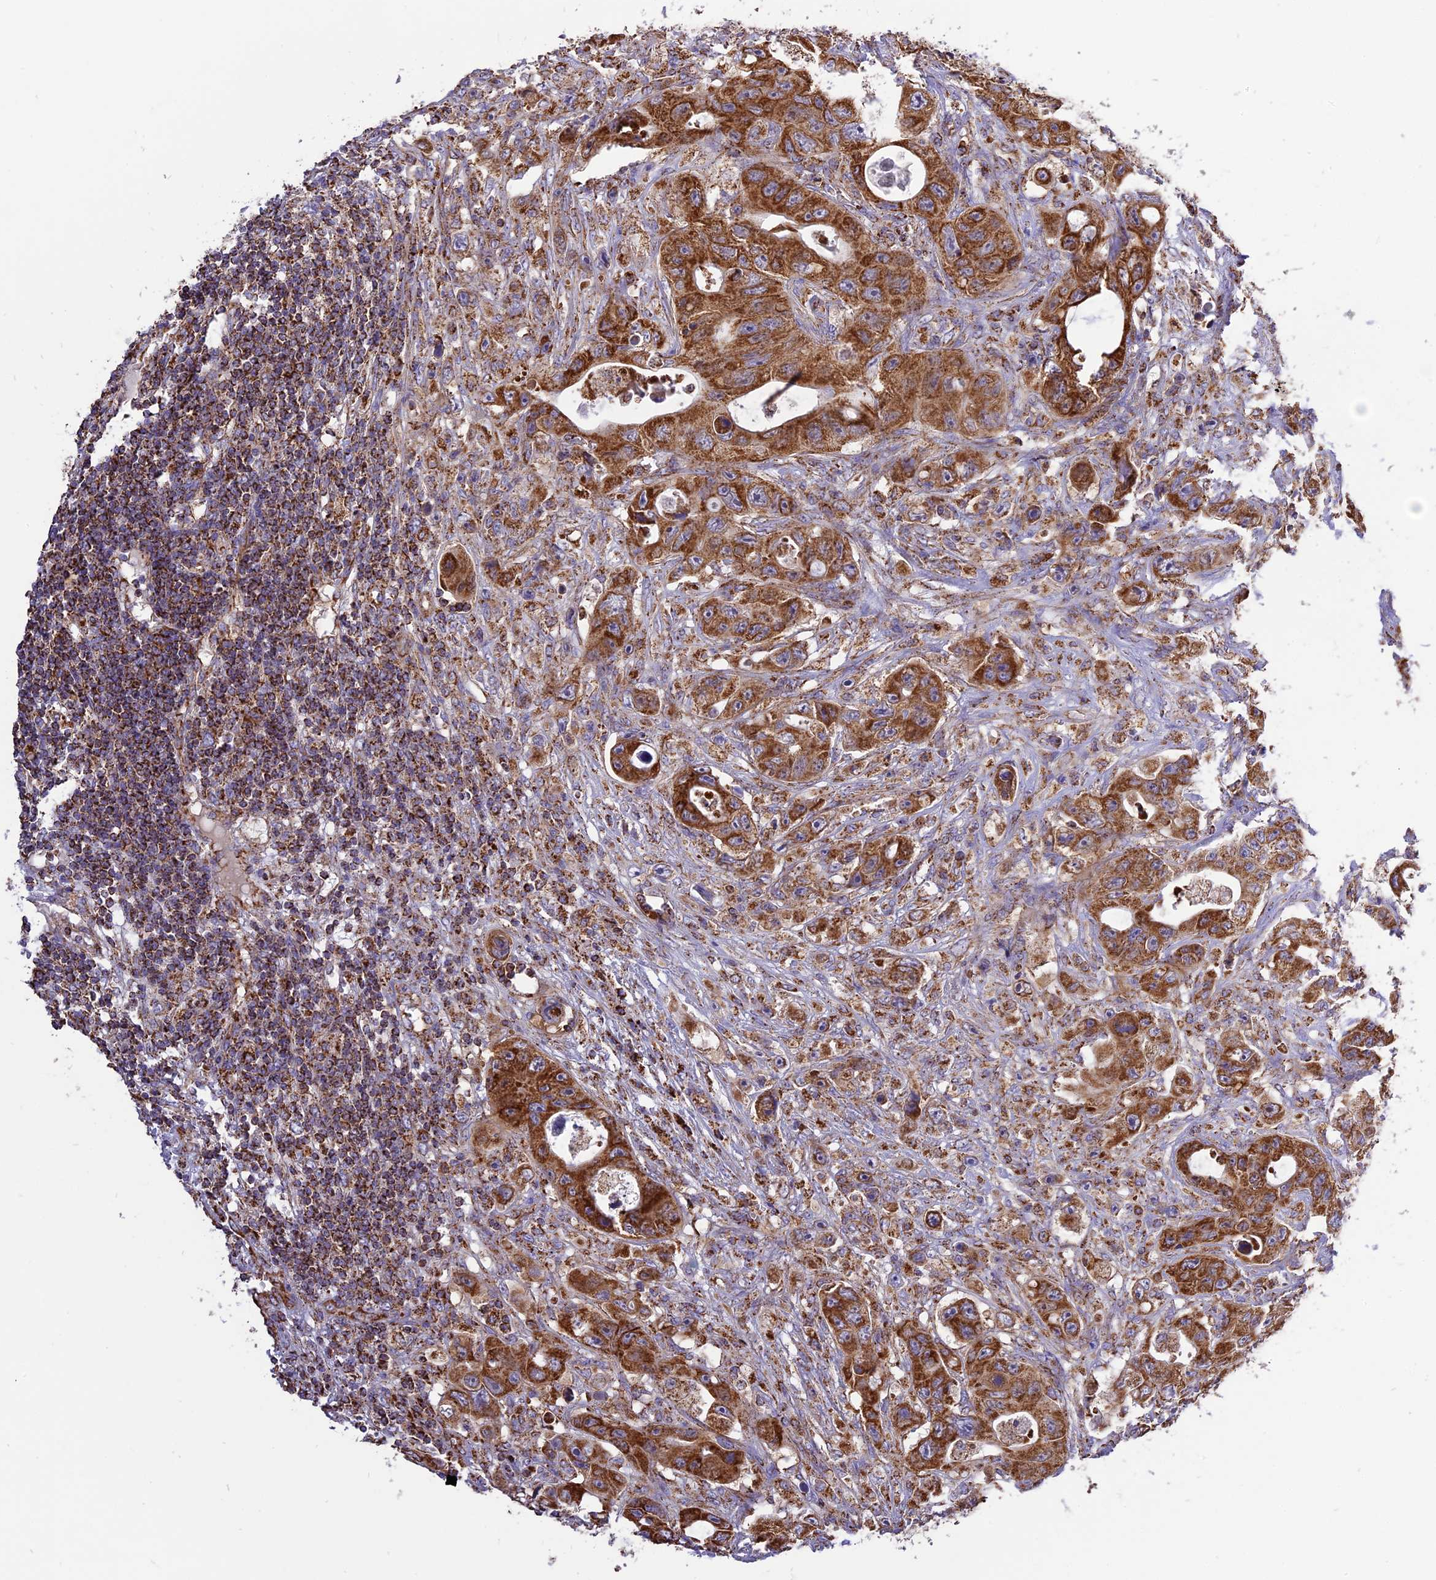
{"staining": {"intensity": "strong", "quantity": ">75%", "location": "cytoplasmic/membranous"}, "tissue": "colorectal cancer", "cell_type": "Tumor cells", "image_type": "cancer", "snomed": [{"axis": "morphology", "description": "Adenocarcinoma, NOS"}, {"axis": "topography", "description": "Colon"}], "caption": "High-magnification brightfield microscopy of colorectal cancer stained with DAB (3,3'-diaminobenzidine) (brown) and counterstained with hematoxylin (blue). tumor cells exhibit strong cytoplasmic/membranous expression is appreciated in about>75% of cells.", "gene": "TTC4", "patient": {"sex": "female", "age": 46}}